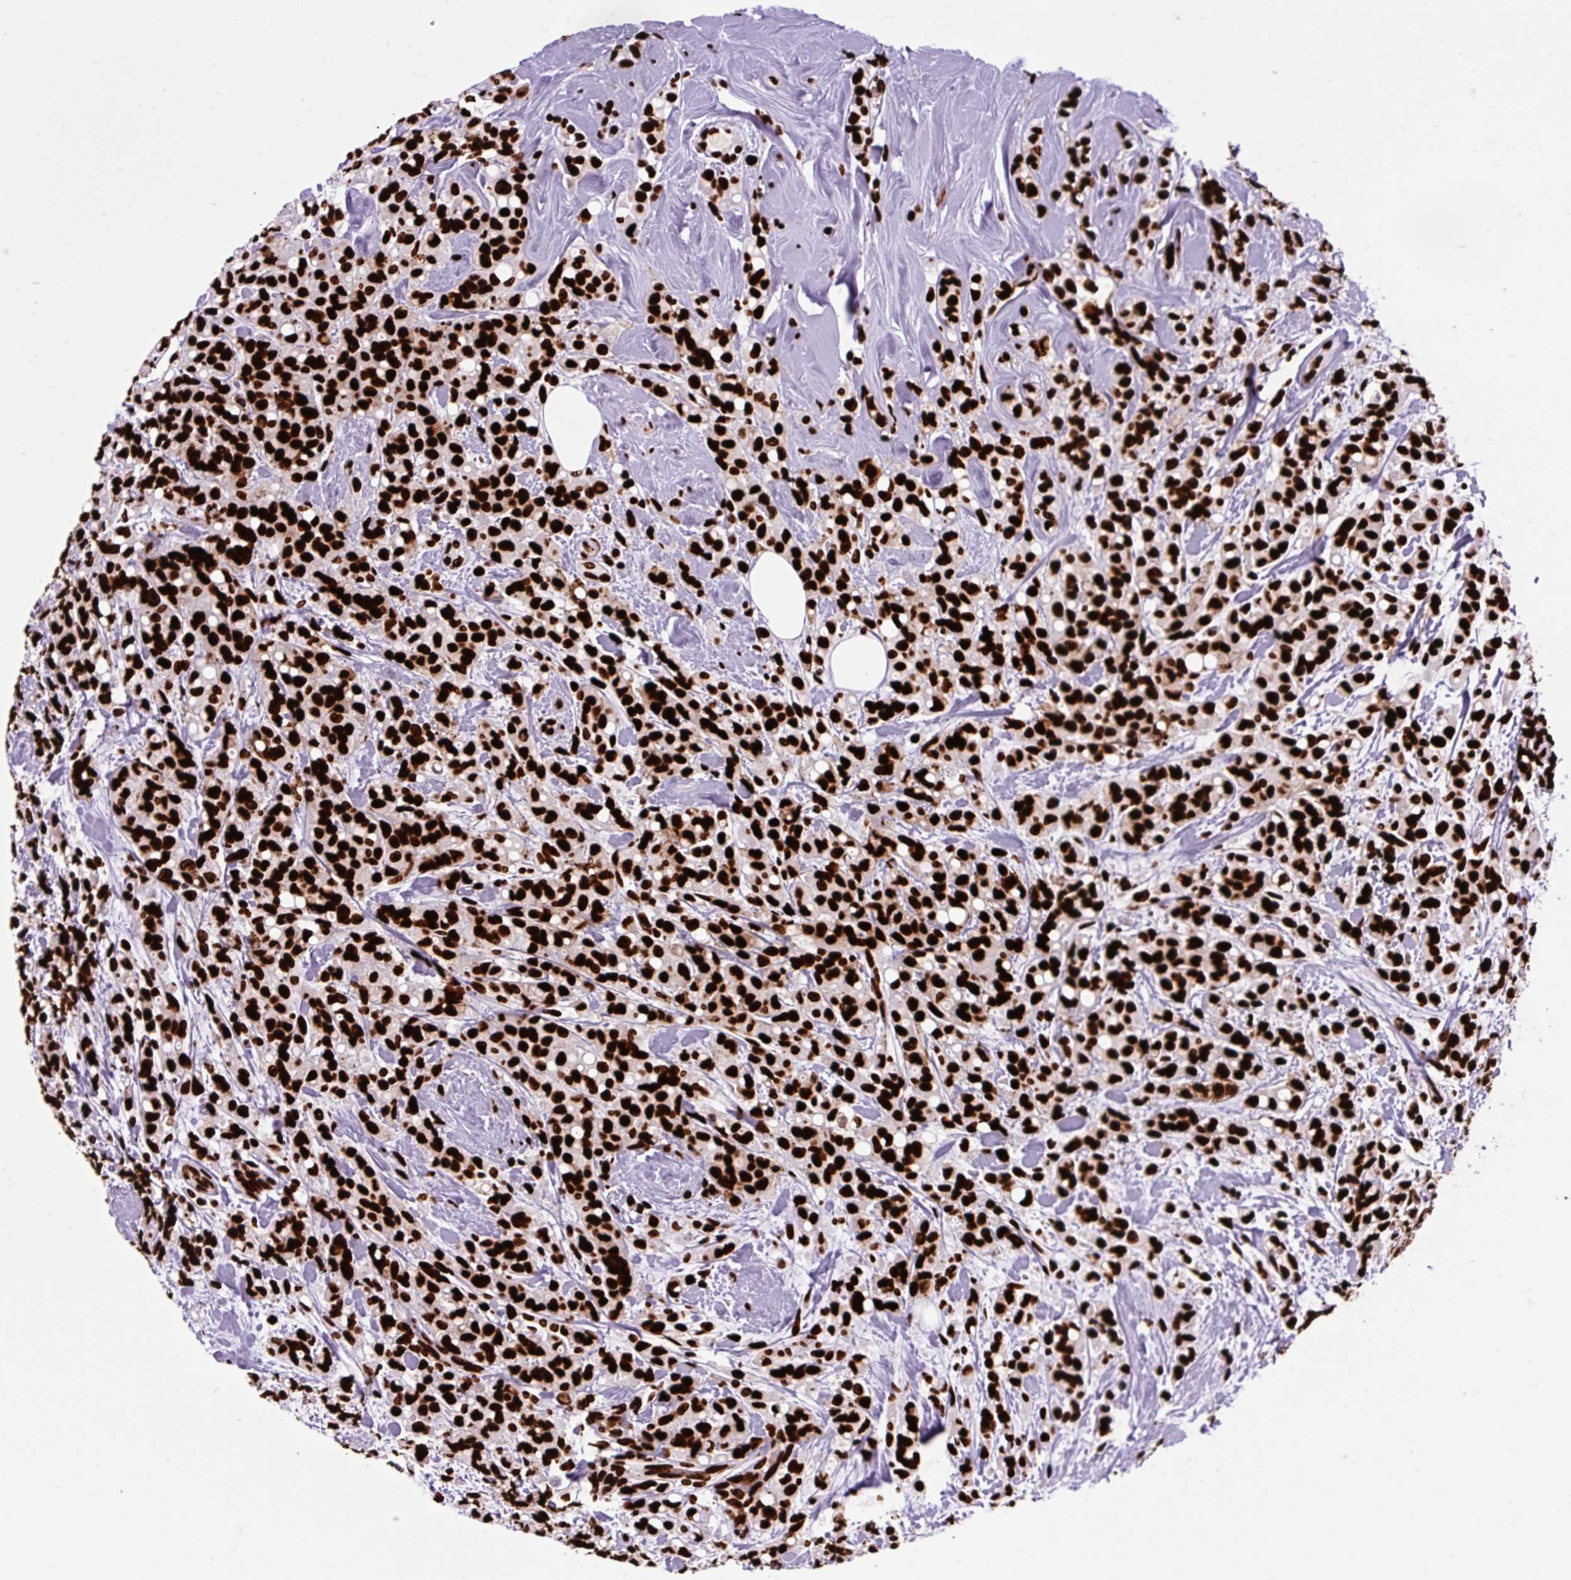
{"staining": {"intensity": "strong", "quantity": ">75%", "location": "nuclear"}, "tissue": "breast cancer", "cell_type": "Tumor cells", "image_type": "cancer", "snomed": [{"axis": "morphology", "description": "Lobular carcinoma"}, {"axis": "topography", "description": "Breast"}], "caption": "Protein staining of lobular carcinoma (breast) tissue demonstrates strong nuclear expression in about >75% of tumor cells. Immunohistochemistry stains the protein in brown and the nuclei are stained blue.", "gene": "FUS", "patient": {"sex": "female", "age": 68}}